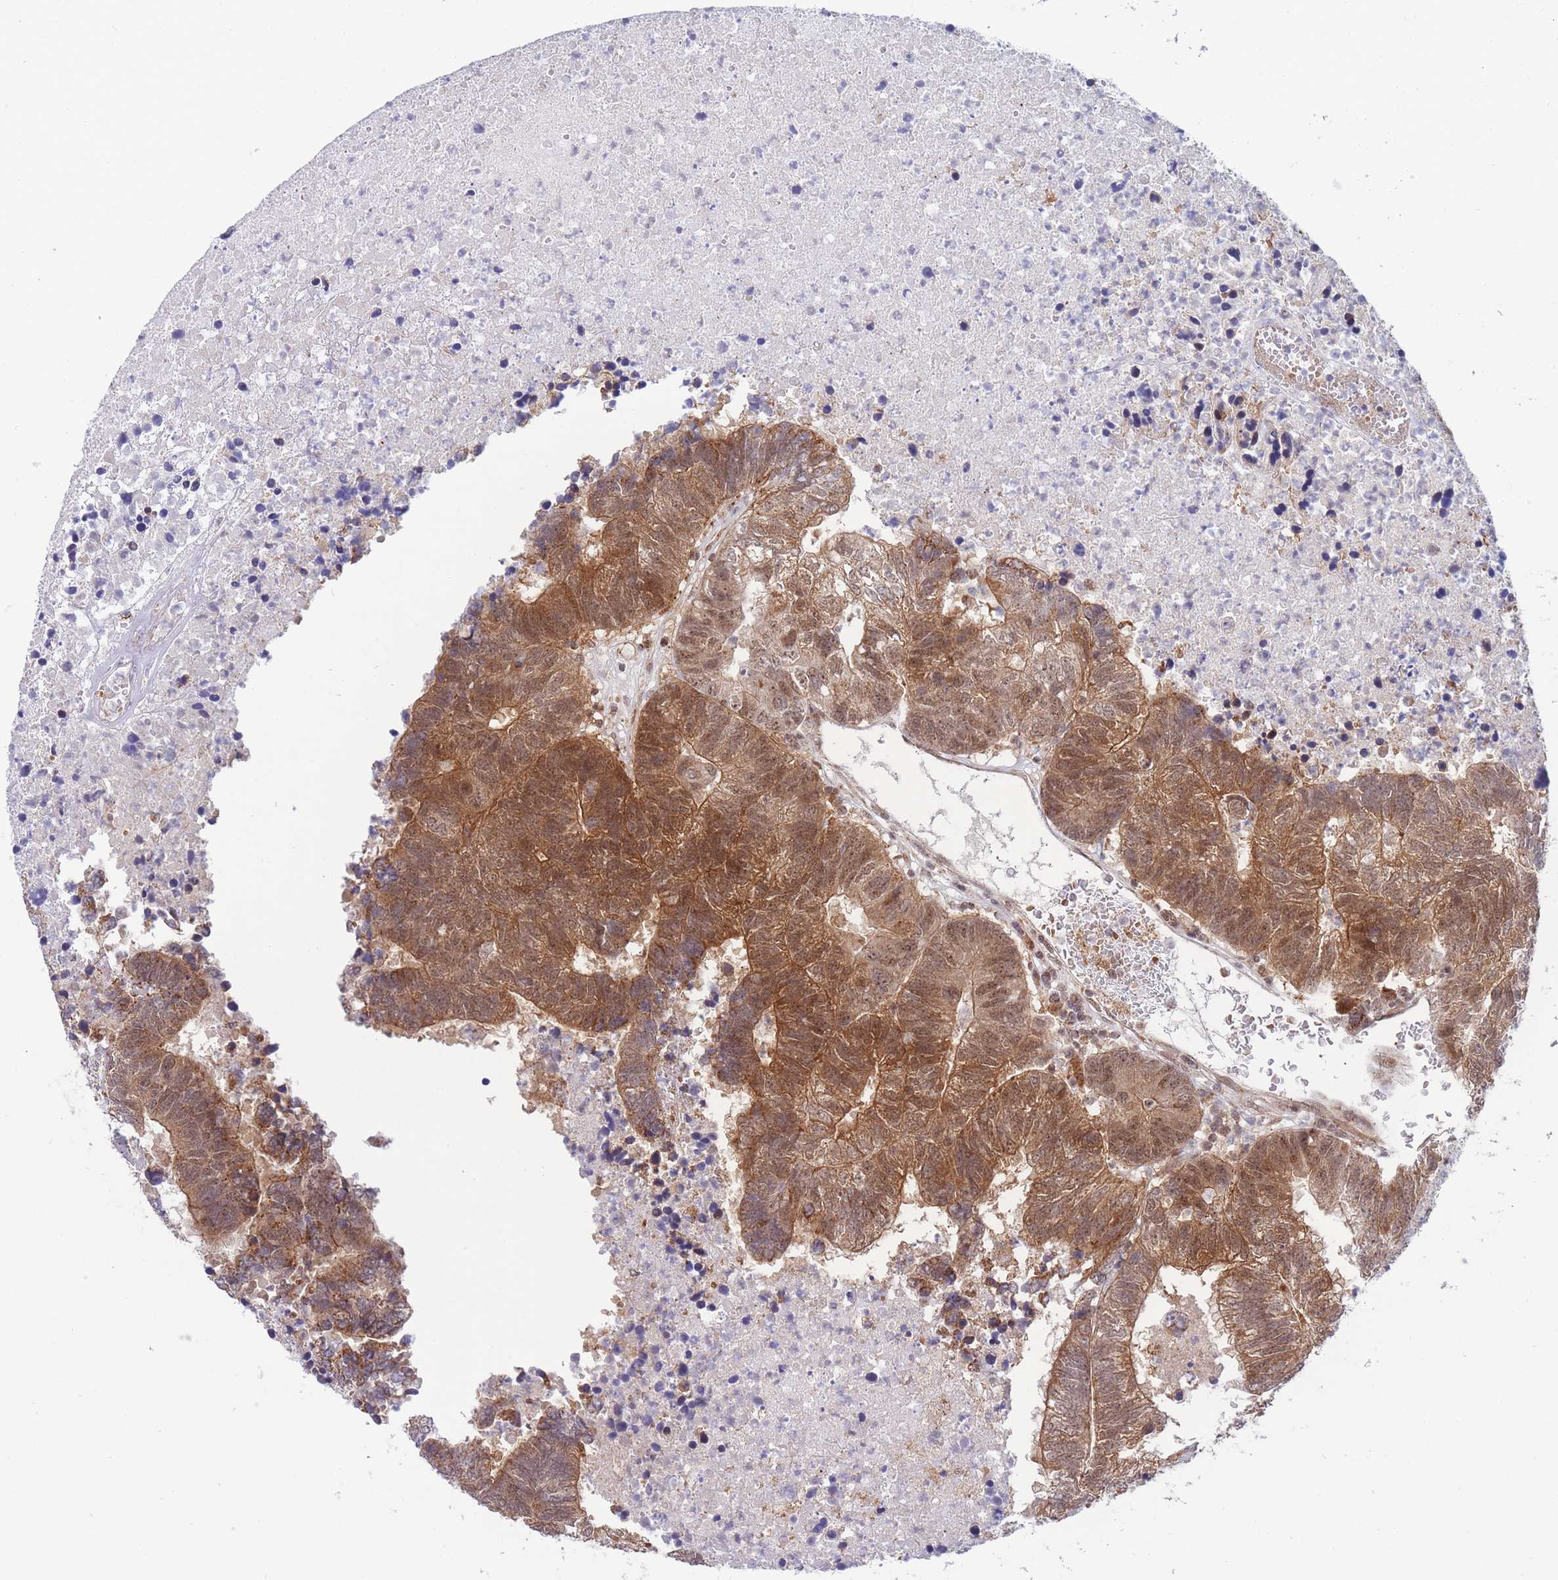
{"staining": {"intensity": "moderate", "quantity": ">75%", "location": "cytoplasmic/membranous,nuclear"}, "tissue": "colorectal cancer", "cell_type": "Tumor cells", "image_type": "cancer", "snomed": [{"axis": "morphology", "description": "Adenocarcinoma, NOS"}, {"axis": "topography", "description": "Colon"}], "caption": "This photomicrograph reveals IHC staining of adenocarcinoma (colorectal), with medium moderate cytoplasmic/membranous and nuclear expression in about >75% of tumor cells.", "gene": "BOD1L1", "patient": {"sex": "female", "age": 48}}